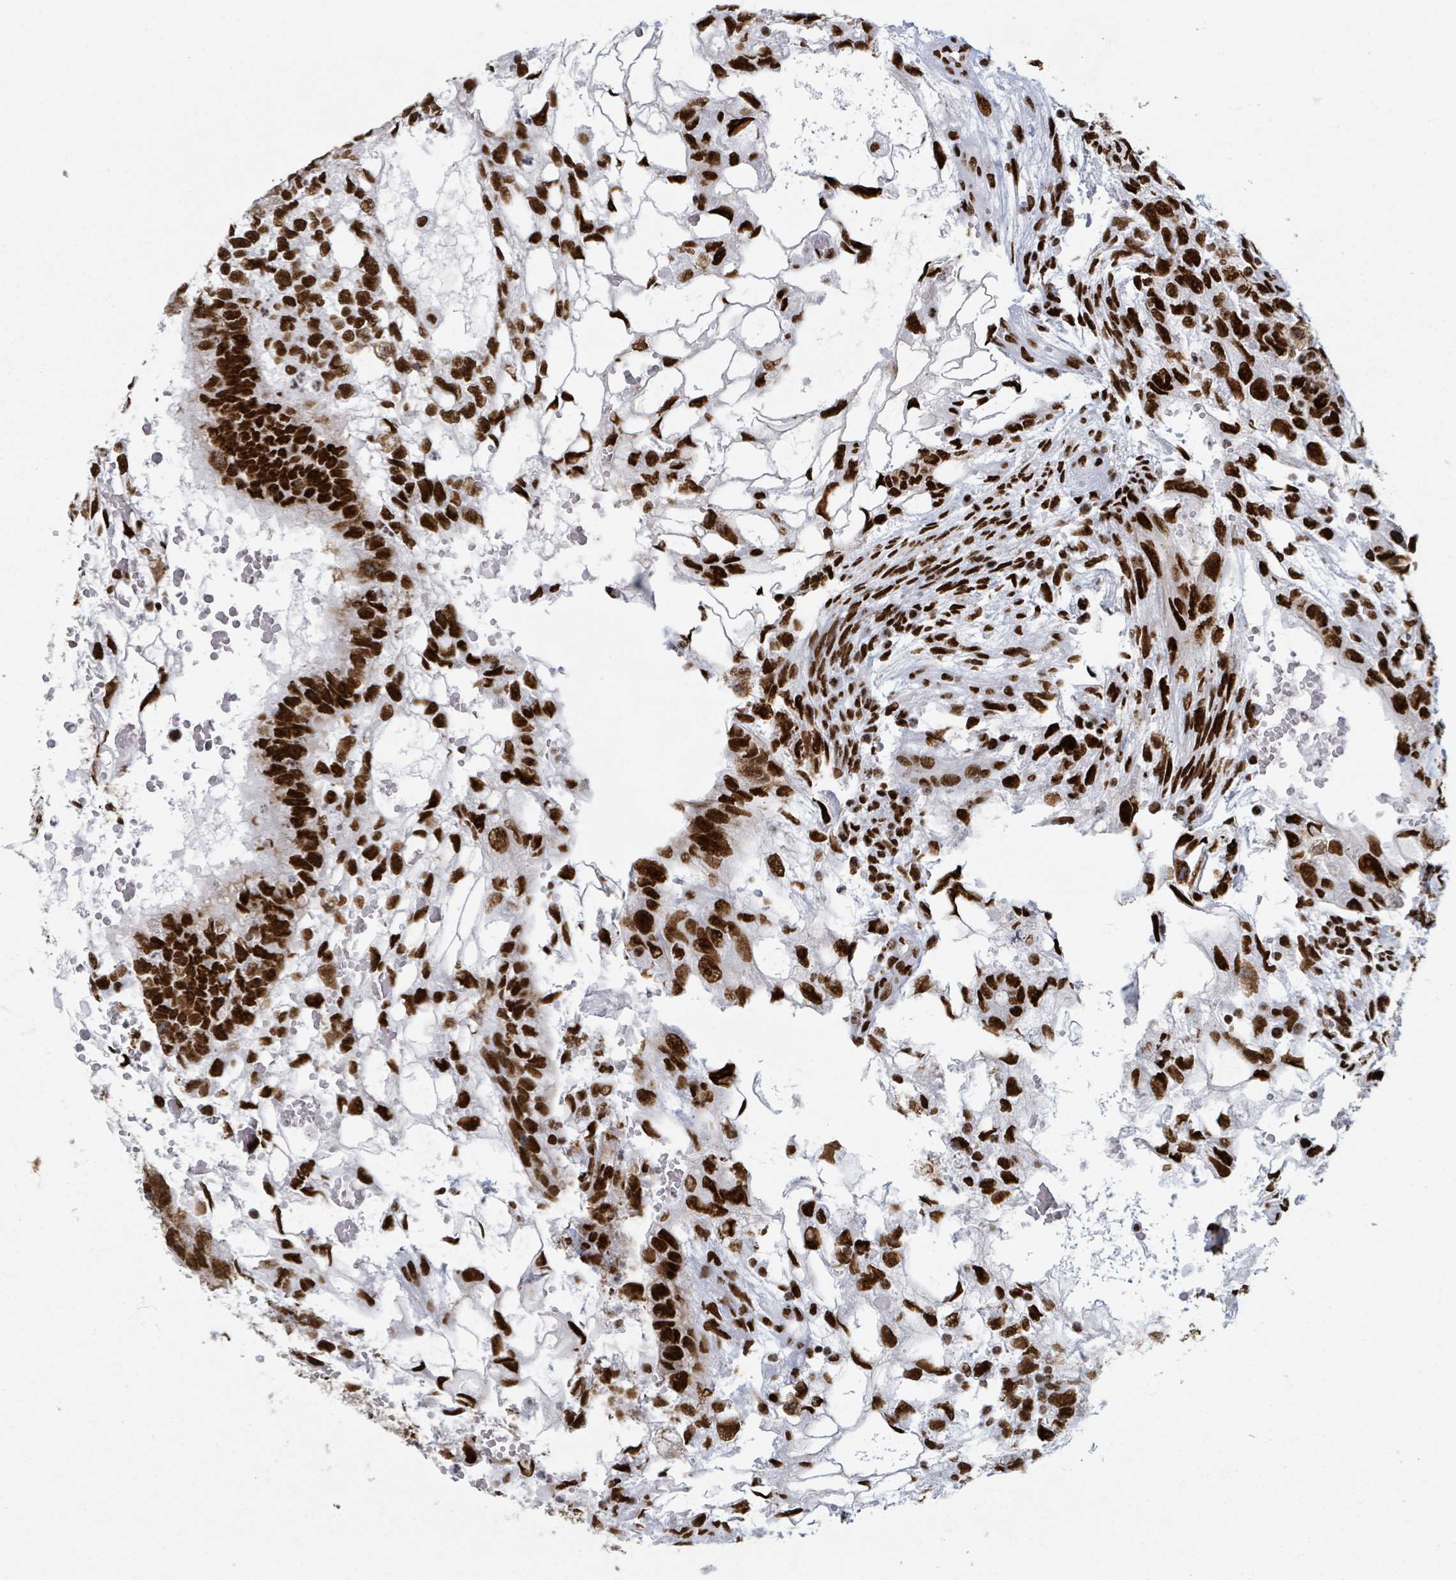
{"staining": {"intensity": "strong", "quantity": ">75%", "location": "nuclear"}, "tissue": "testis cancer", "cell_type": "Tumor cells", "image_type": "cancer", "snomed": [{"axis": "morphology", "description": "Normal tissue, NOS"}, {"axis": "morphology", "description": "Carcinoma, Embryonal, NOS"}, {"axis": "topography", "description": "Testis"}], "caption": "Immunohistochemistry (IHC) micrograph of human testis cancer (embryonal carcinoma) stained for a protein (brown), which demonstrates high levels of strong nuclear positivity in approximately >75% of tumor cells.", "gene": "DHX16", "patient": {"sex": "male", "age": 32}}